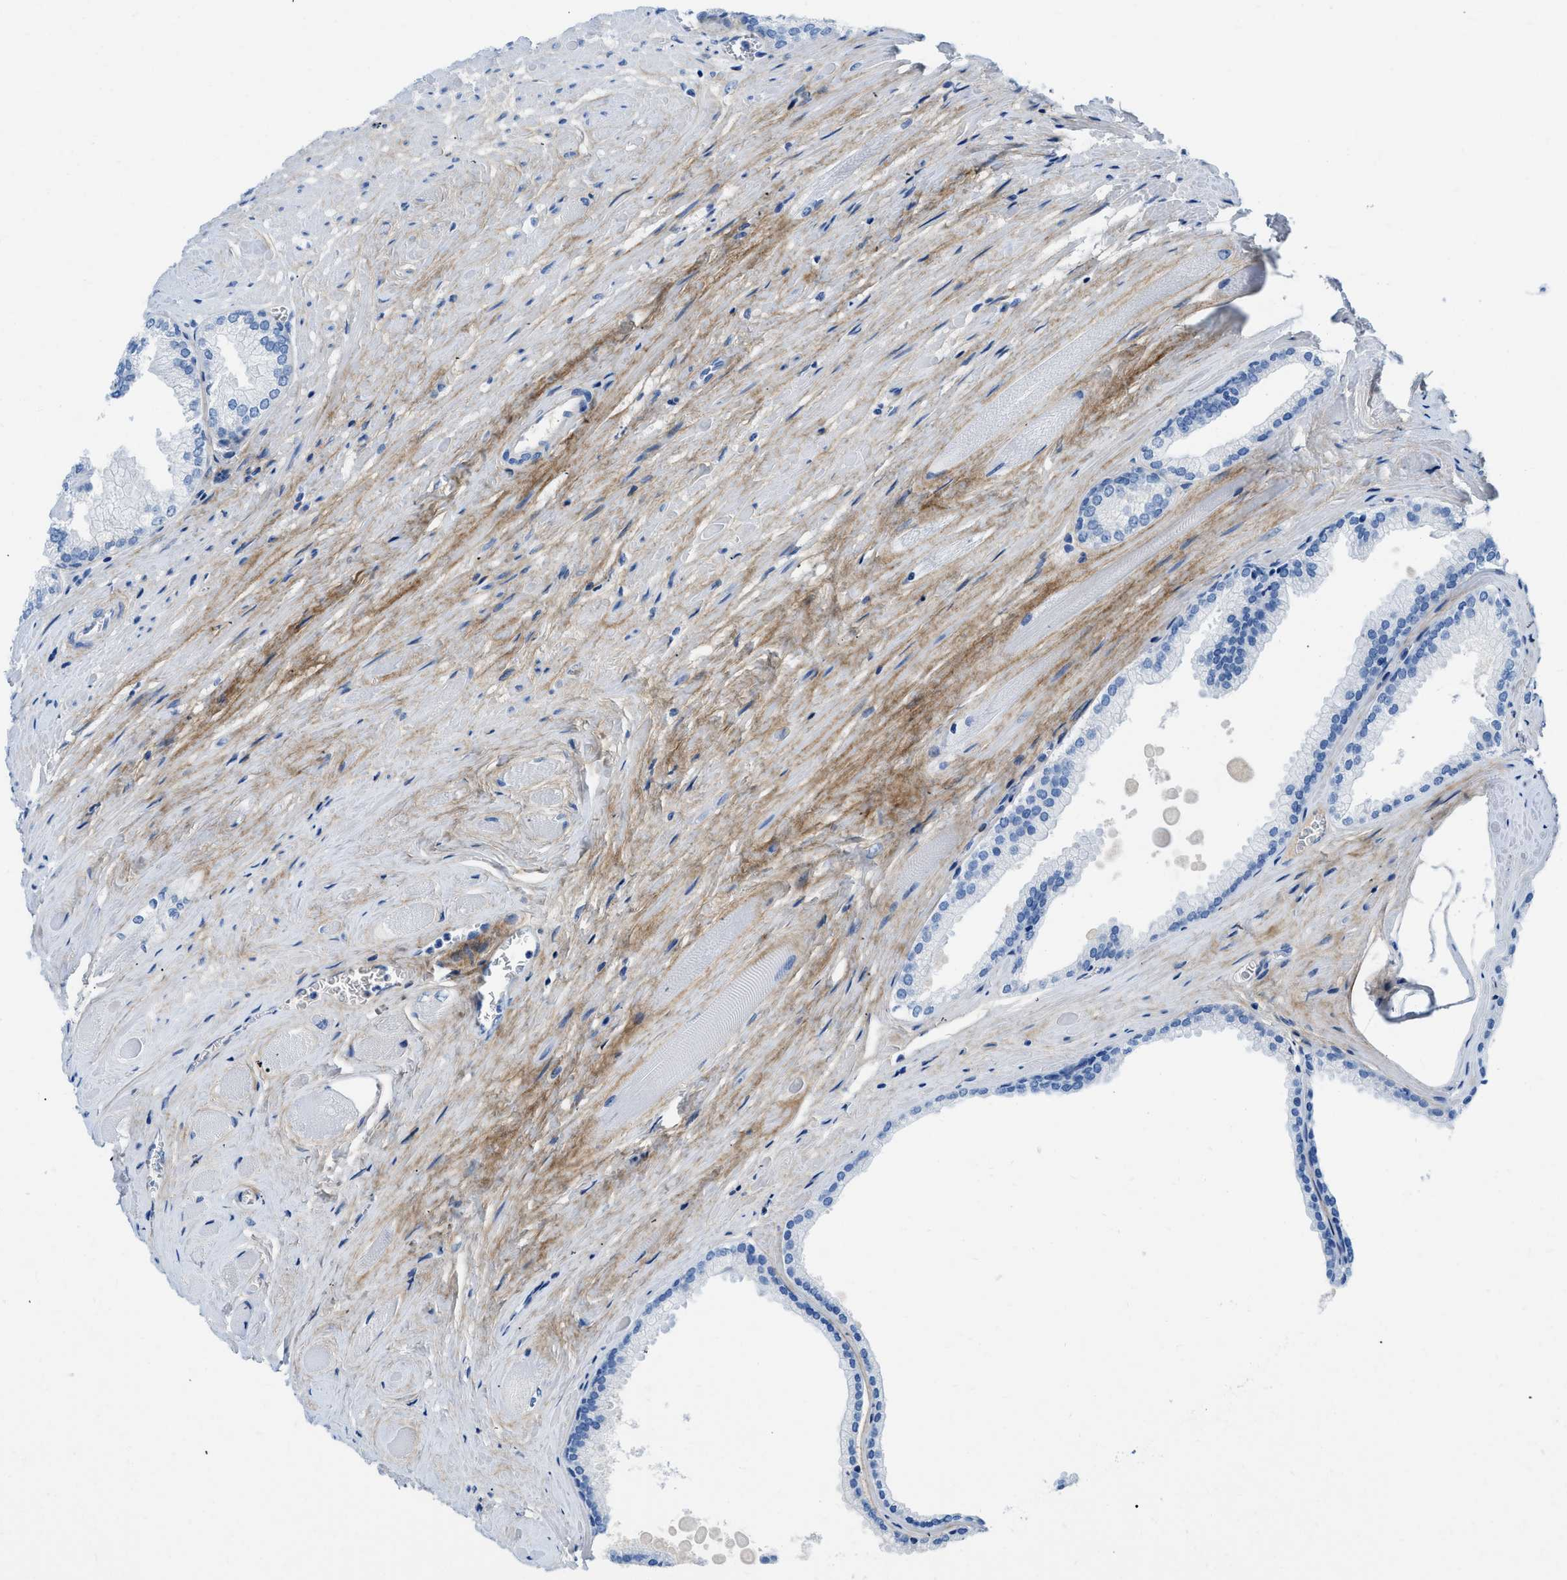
{"staining": {"intensity": "negative", "quantity": "none", "location": "none"}, "tissue": "prostate cancer", "cell_type": "Tumor cells", "image_type": "cancer", "snomed": [{"axis": "morphology", "description": "Adenocarcinoma, Low grade"}, {"axis": "topography", "description": "Prostate"}], "caption": "Immunohistochemistry (IHC) of prostate cancer exhibits no staining in tumor cells.", "gene": "COL3A1", "patient": {"sex": "male", "age": 59}}